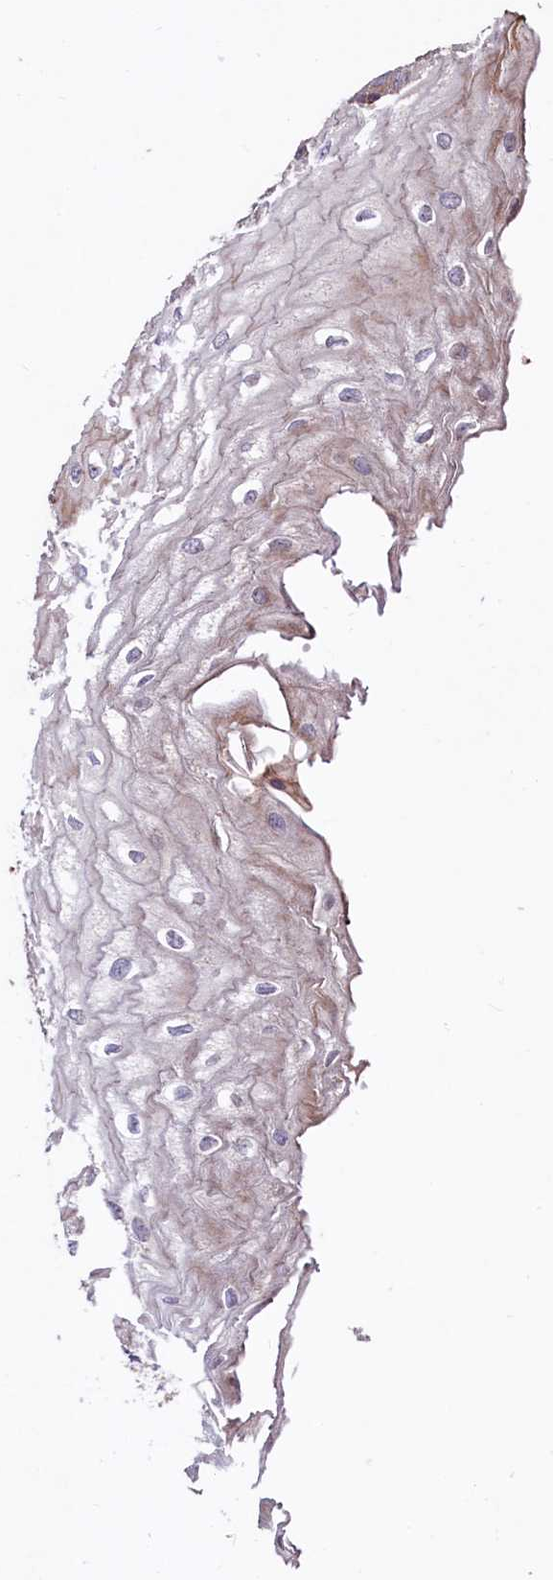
{"staining": {"intensity": "moderate", "quantity": "25%-75%", "location": "cytoplasmic/membranous"}, "tissue": "esophagus", "cell_type": "Squamous epithelial cells", "image_type": "normal", "snomed": [{"axis": "morphology", "description": "Normal tissue, NOS"}, {"axis": "topography", "description": "Esophagus"}], "caption": "A brown stain highlights moderate cytoplasmic/membranous staining of a protein in squamous epithelial cells of normal human esophagus.", "gene": "KLHDC4", "patient": {"sex": "male", "age": 60}}